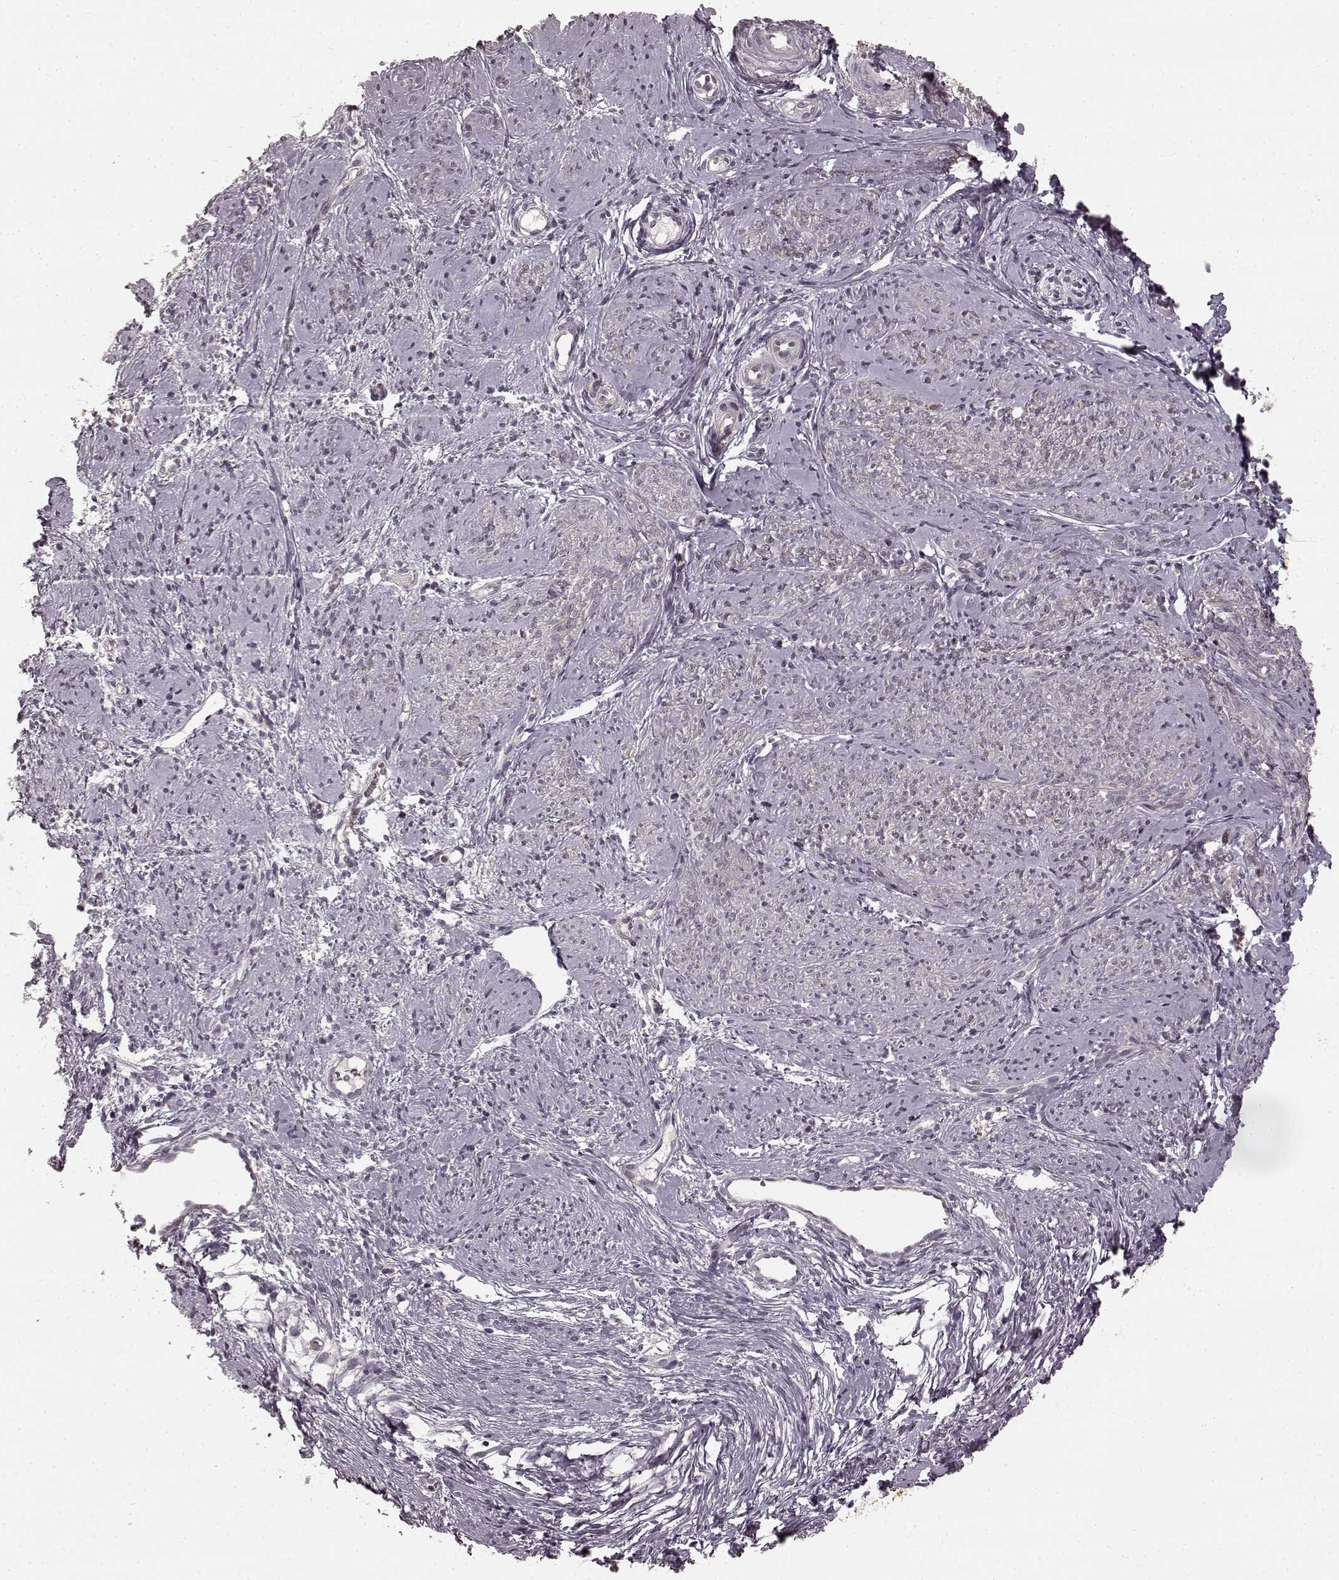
{"staining": {"intensity": "weak", "quantity": "25%-75%", "location": "cytoplasmic/membranous"}, "tissue": "smooth muscle", "cell_type": "Smooth muscle cells", "image_type": "normal", "snomed": [{"axis": "morphology", "description": "Normal tissue, NOS"}, {"axis": "topography", "description": "Smooth muscle"}], "caption": "Human smooth muscle stained with a brown dye exhibits weak cytoplasmic/membranous positive positivity in about 25%-75% of smooth muscle cells.", "gene": "PRKCE", "patient": {"sex": "female", "age": 48}}